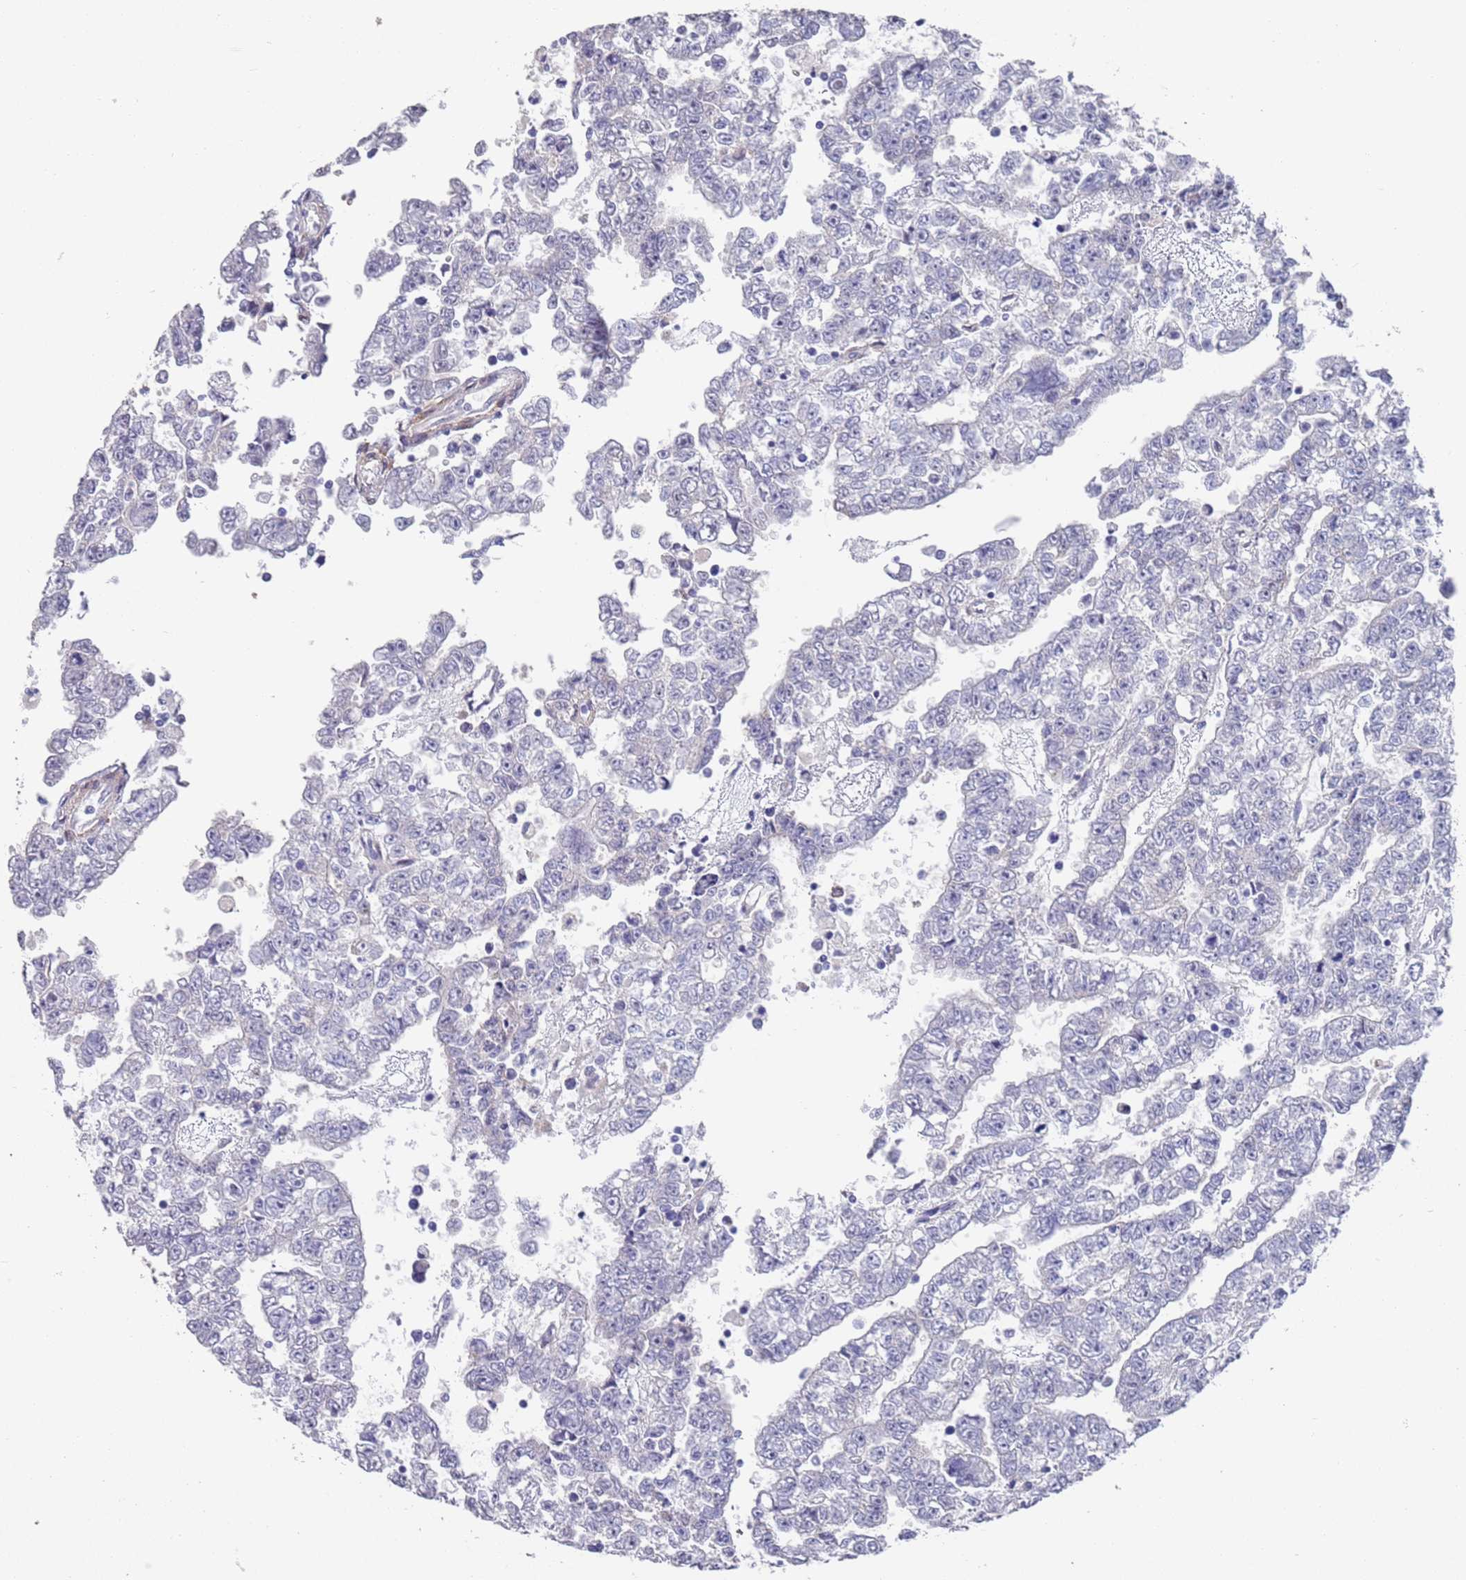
{"staining": {"intensity": "negative", "quantity": "none", "location": "none"}, "tissue": "testis cancer", "cell_type": "Tumor cells", "image_type": "cancer", "snomed": [{"axis": "morphology", "description": "Carcinoma, Embryonal, NOS"}, {"axis": "topography", "description": "Testis"}], "caption": "Immunohistochemistry (IHC) micrograph of neoplastic tissue: testis cancer (embryonal carcinoma) stained with DAB (3,3'-diaminobenzidine) demonstrates no significant protein staining in tumor cells.", "gene": "ANK2", "patient": {"sex": "male", "age": 25}}